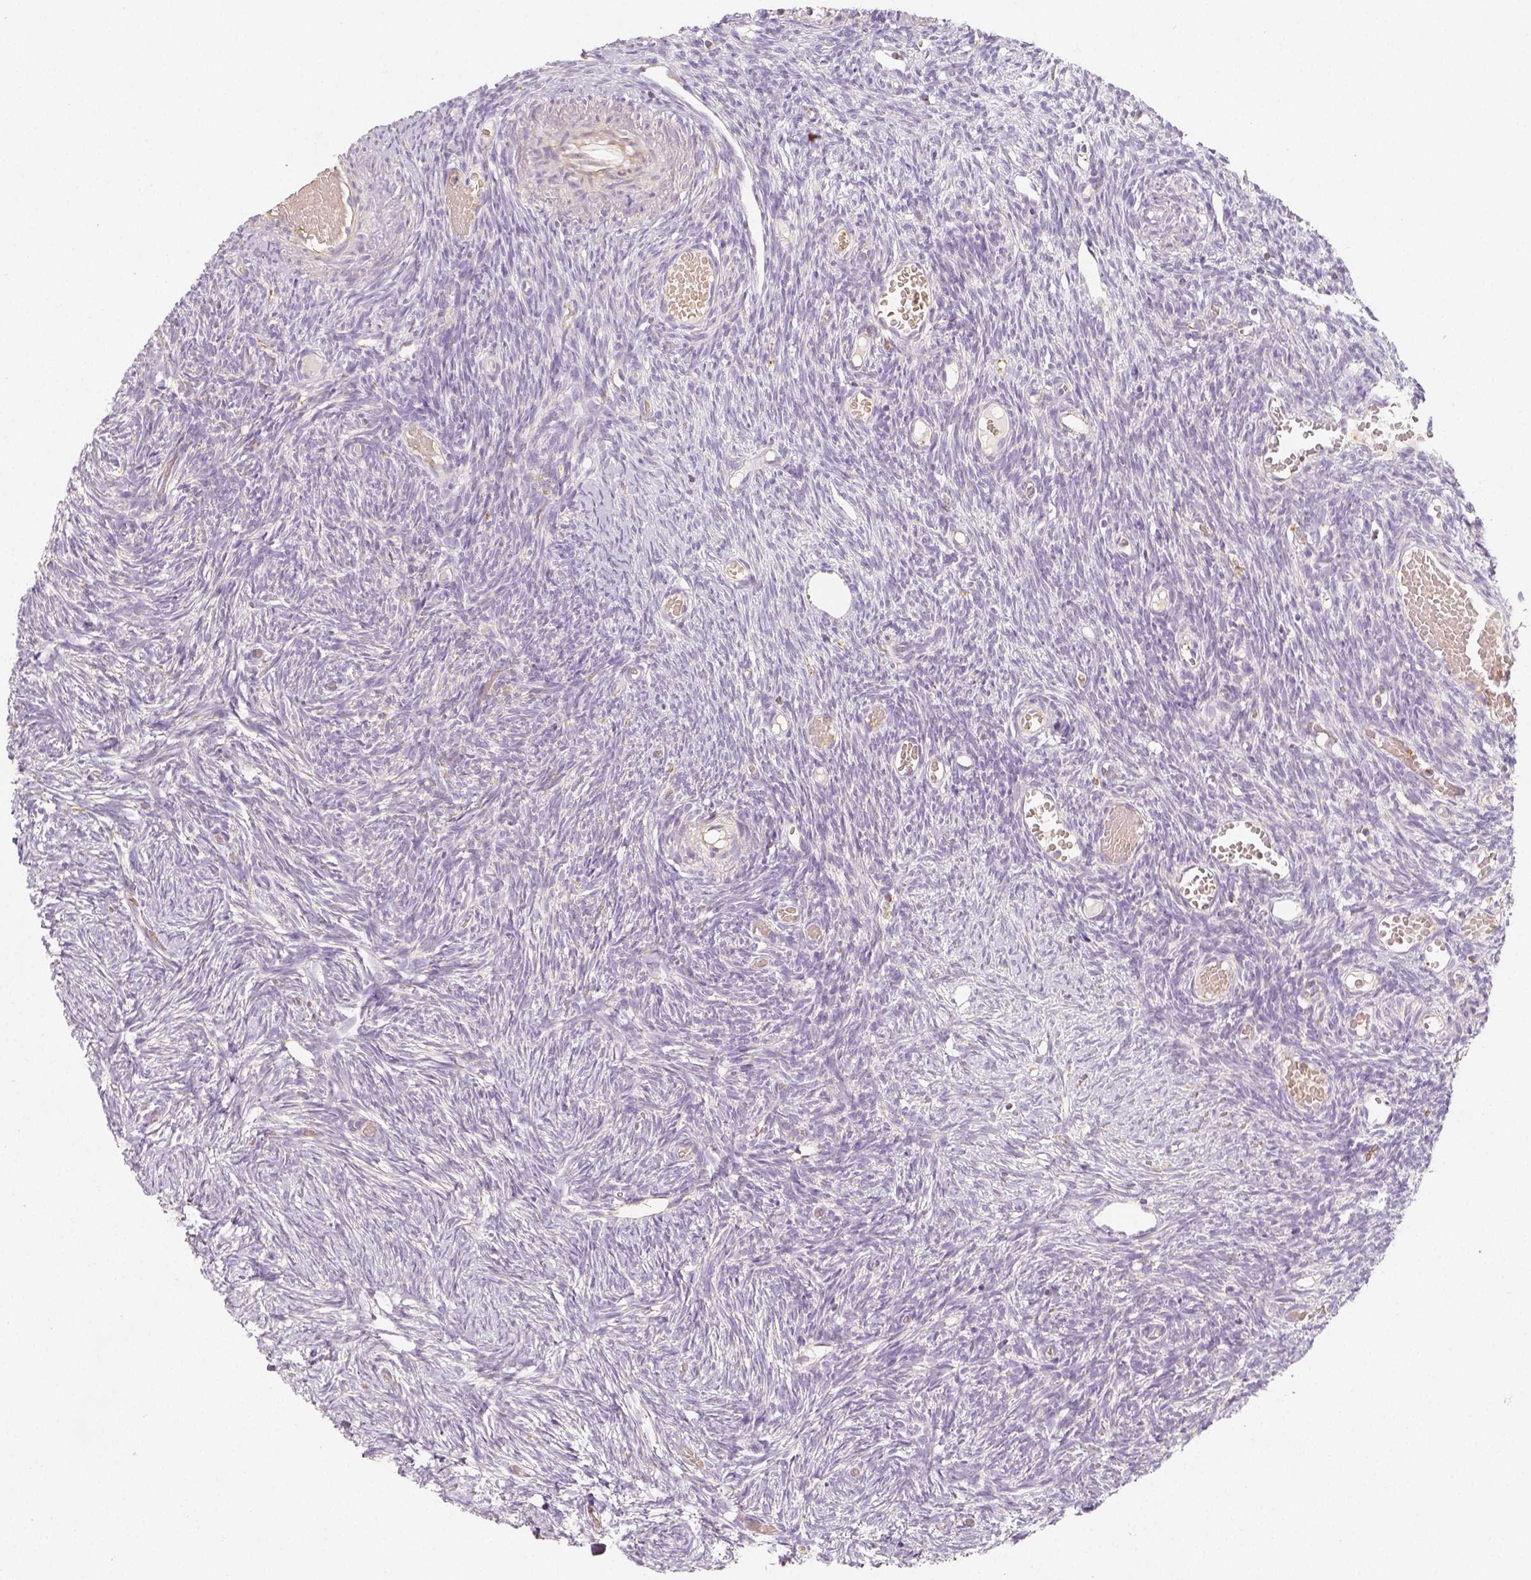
{"staining": {"intensity": "moderate", "quantity": ">75%", "location": "cytoplasmic/membranous"}, "tissue": "ovary", "cell_type": "Follicle cells", "image_type": "normal", "snomed": [{"axis": "morphology", "description": "Normal tissue, NOS"}, {"axis": "topography", "description": "Ovary"}], "caption": "Protein expression analysis of benign human ovary reveals moderate cytoplasmic/membranous positivity in approximately >75% of follicle cells.", "gene": "PGAM5", "patient": {"sex": "female", "age": 39}}